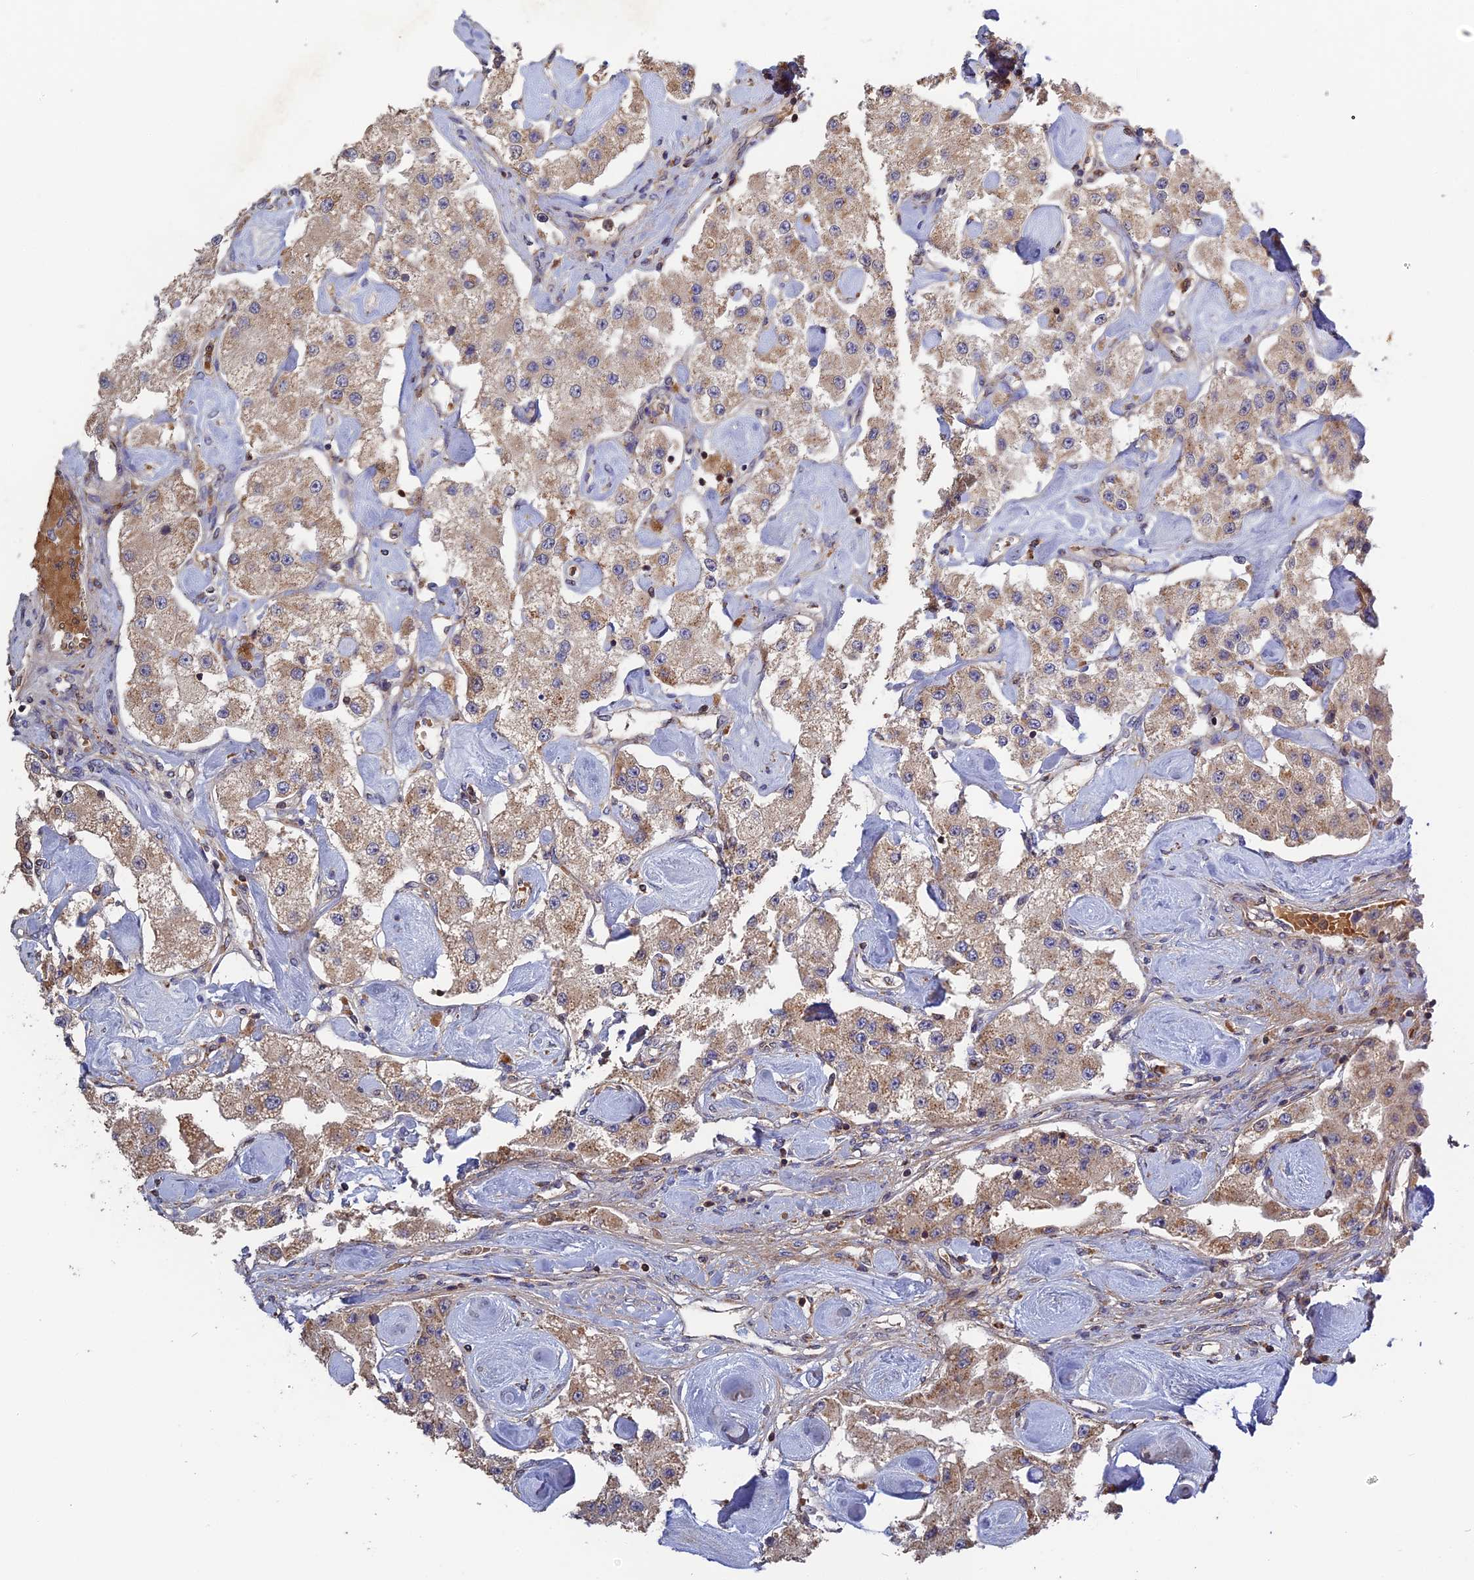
{"staining": {"intensity": "moderate", "quantity": ">75%", "location": "cytoplasmic/membranous"}, "tissue": "carcinoid", "cell_type": "Tumor cells", "image_type": "cancer", "snomed": [{"axis": "morphology", "description": "Carcinoid, malignant, NOS"}, {"axis": "topography", "description": "Pancreas"}], "caption": "IHC of human carcinoid (malignant) demonstrates medium levels of moderate cytoplasmic/membranous staining in approximately >75% of tumor cells. (DAB (3,3'-diaminobenzidine) IHC with brightfield microscopy, high magnification).", "gene": "RPIA", "patient": {"sex": "male", "age": 41}}